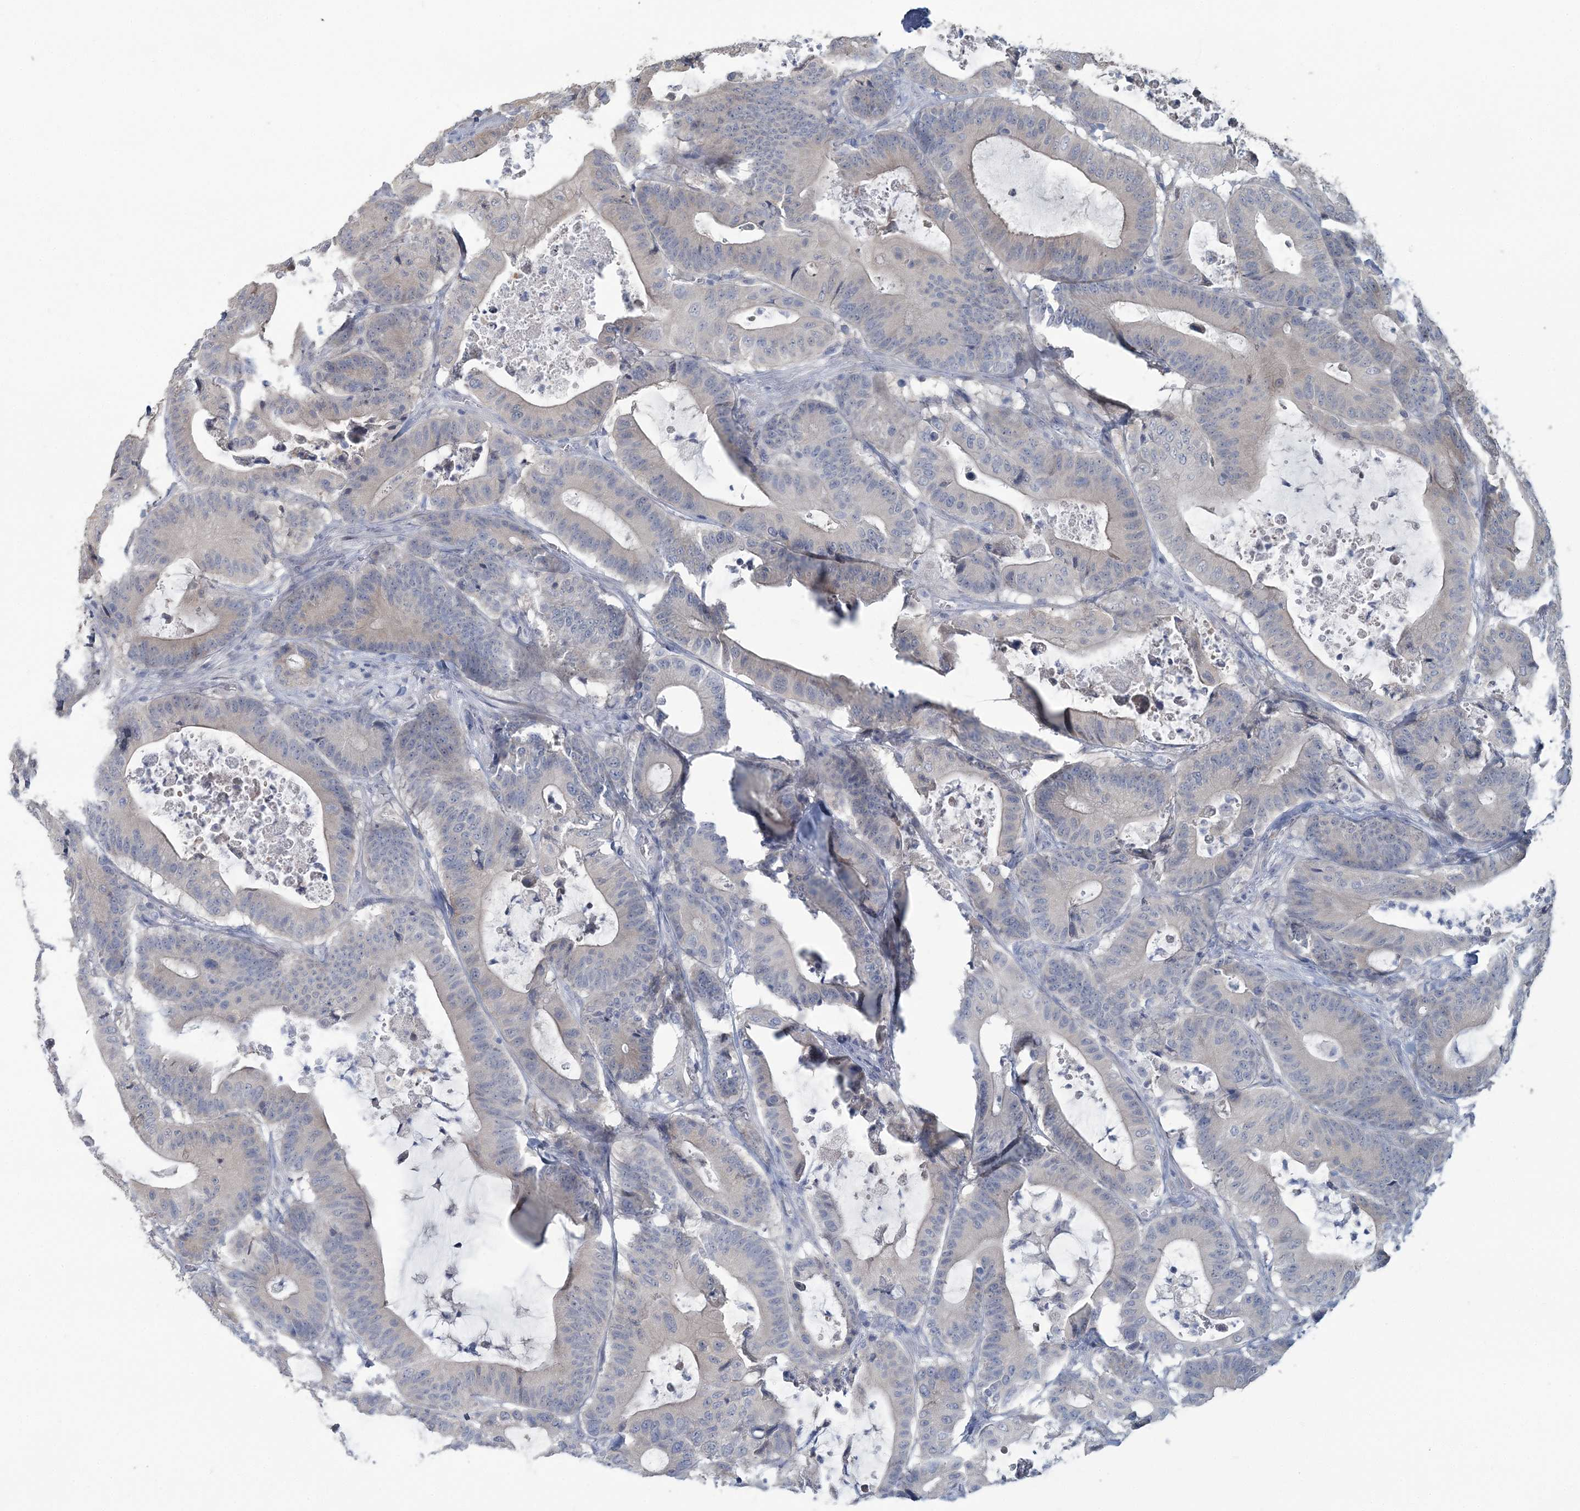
{"staining": {"intensity": "negative", "quantity": "none", "location": "none"}, "tissue": "colorectal cancer", "cell_type": "Tumor cells", "image_type": "cancer", "snomed": [{"axis": "morphology", "description": "Adenocarcinoma, NOS"}, {"axis": "topography", "description": "Colon"}], "caption": "The histopathology image shows no staining of tumor cells in colorectal cancer (adenocarcinoma).", "gene": "CMBL", "patient": {"sex": "female", "age": 84}}